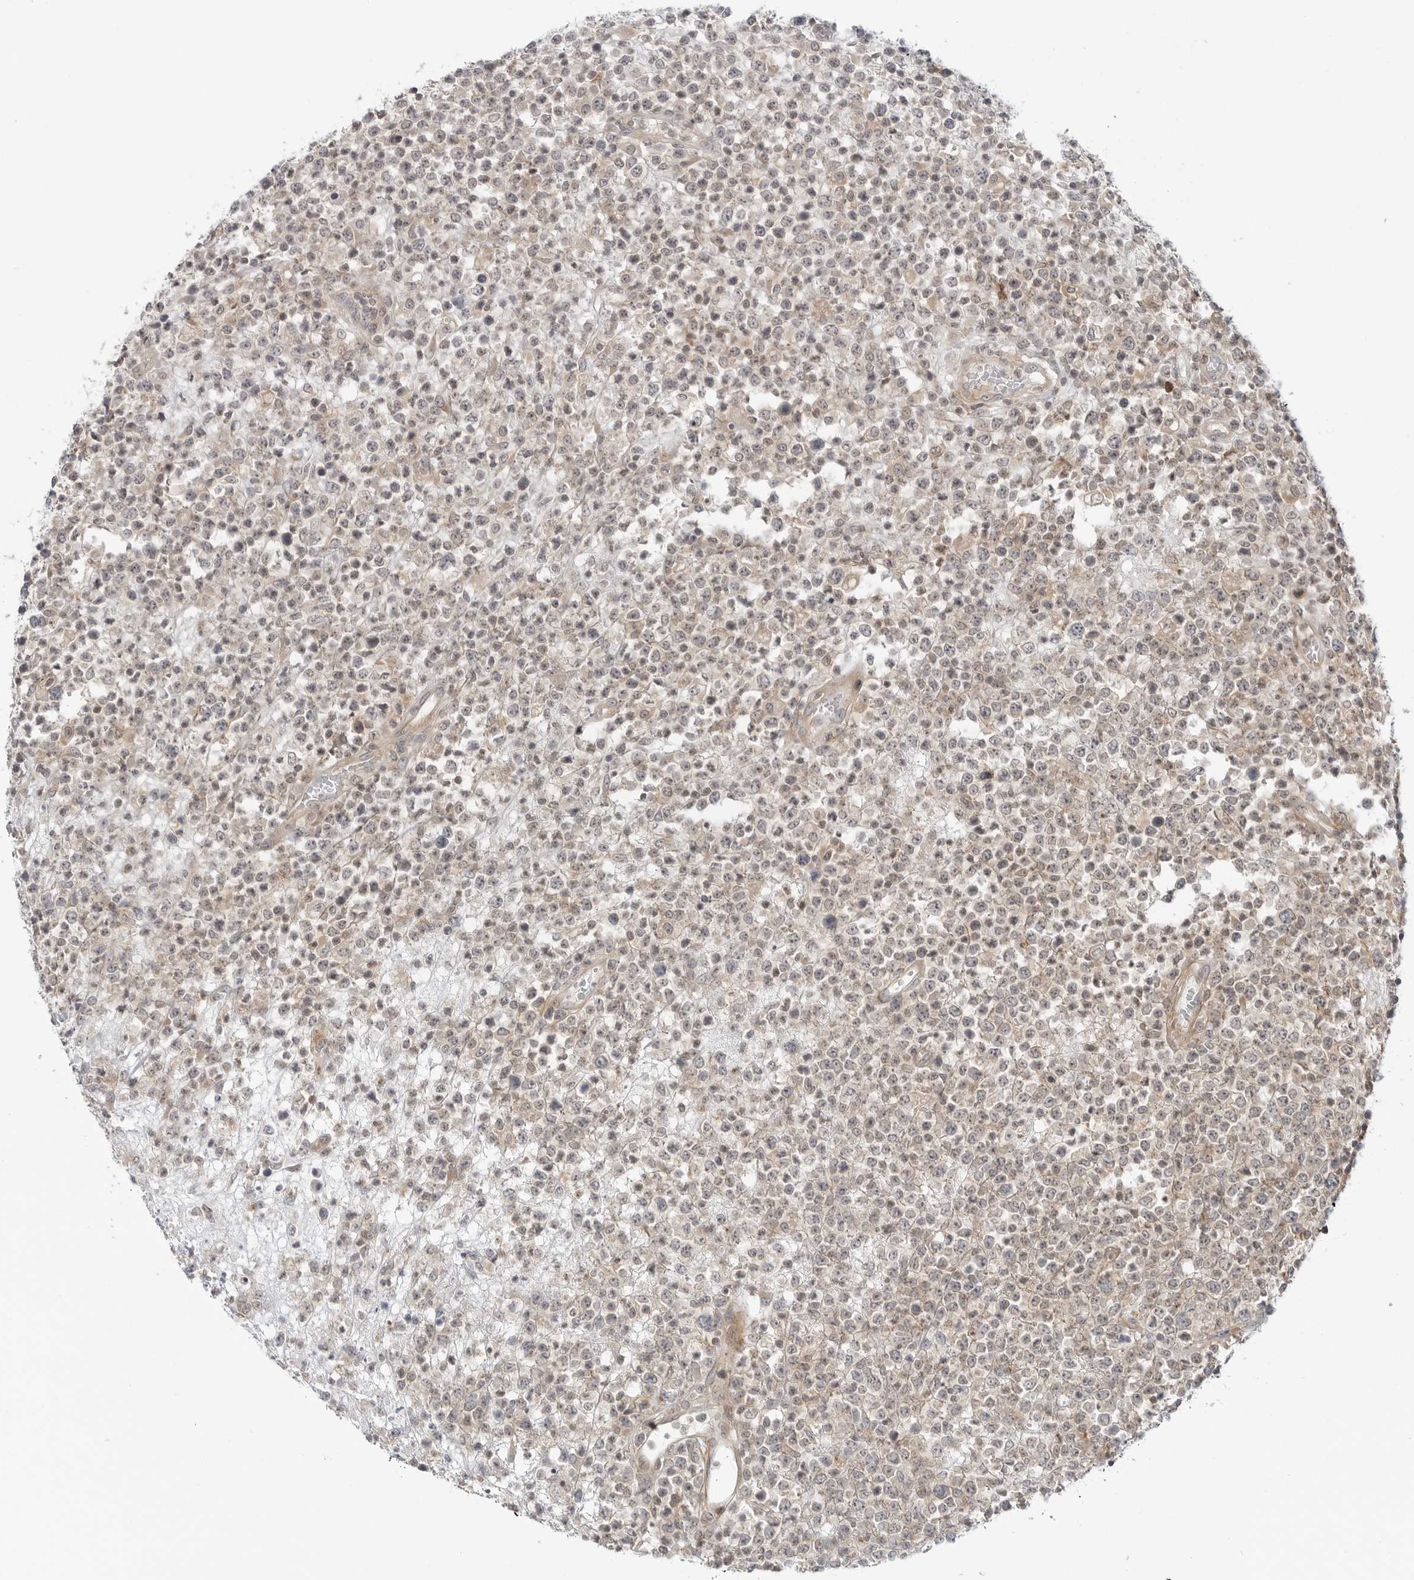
{"staining": {"intensity": "negative", "quantity": "none", "location": "none"}, "tissue": "lymphoma", "cell_type": "Tumor cells", "image_type": "cancer", "snomed": [{"axis": "morphology", "description": "Malignant lymphoma, non-Hodgkin's type, High grade"}, {"axis": "topography", "description": "Colon"}], "caption": "Human lymphoma stained for a protein using immunohistochemistry demonstrates no expression in tumor cells.", "gene": "STXBP3", "patient": {"sex": "female", "age": 53}}